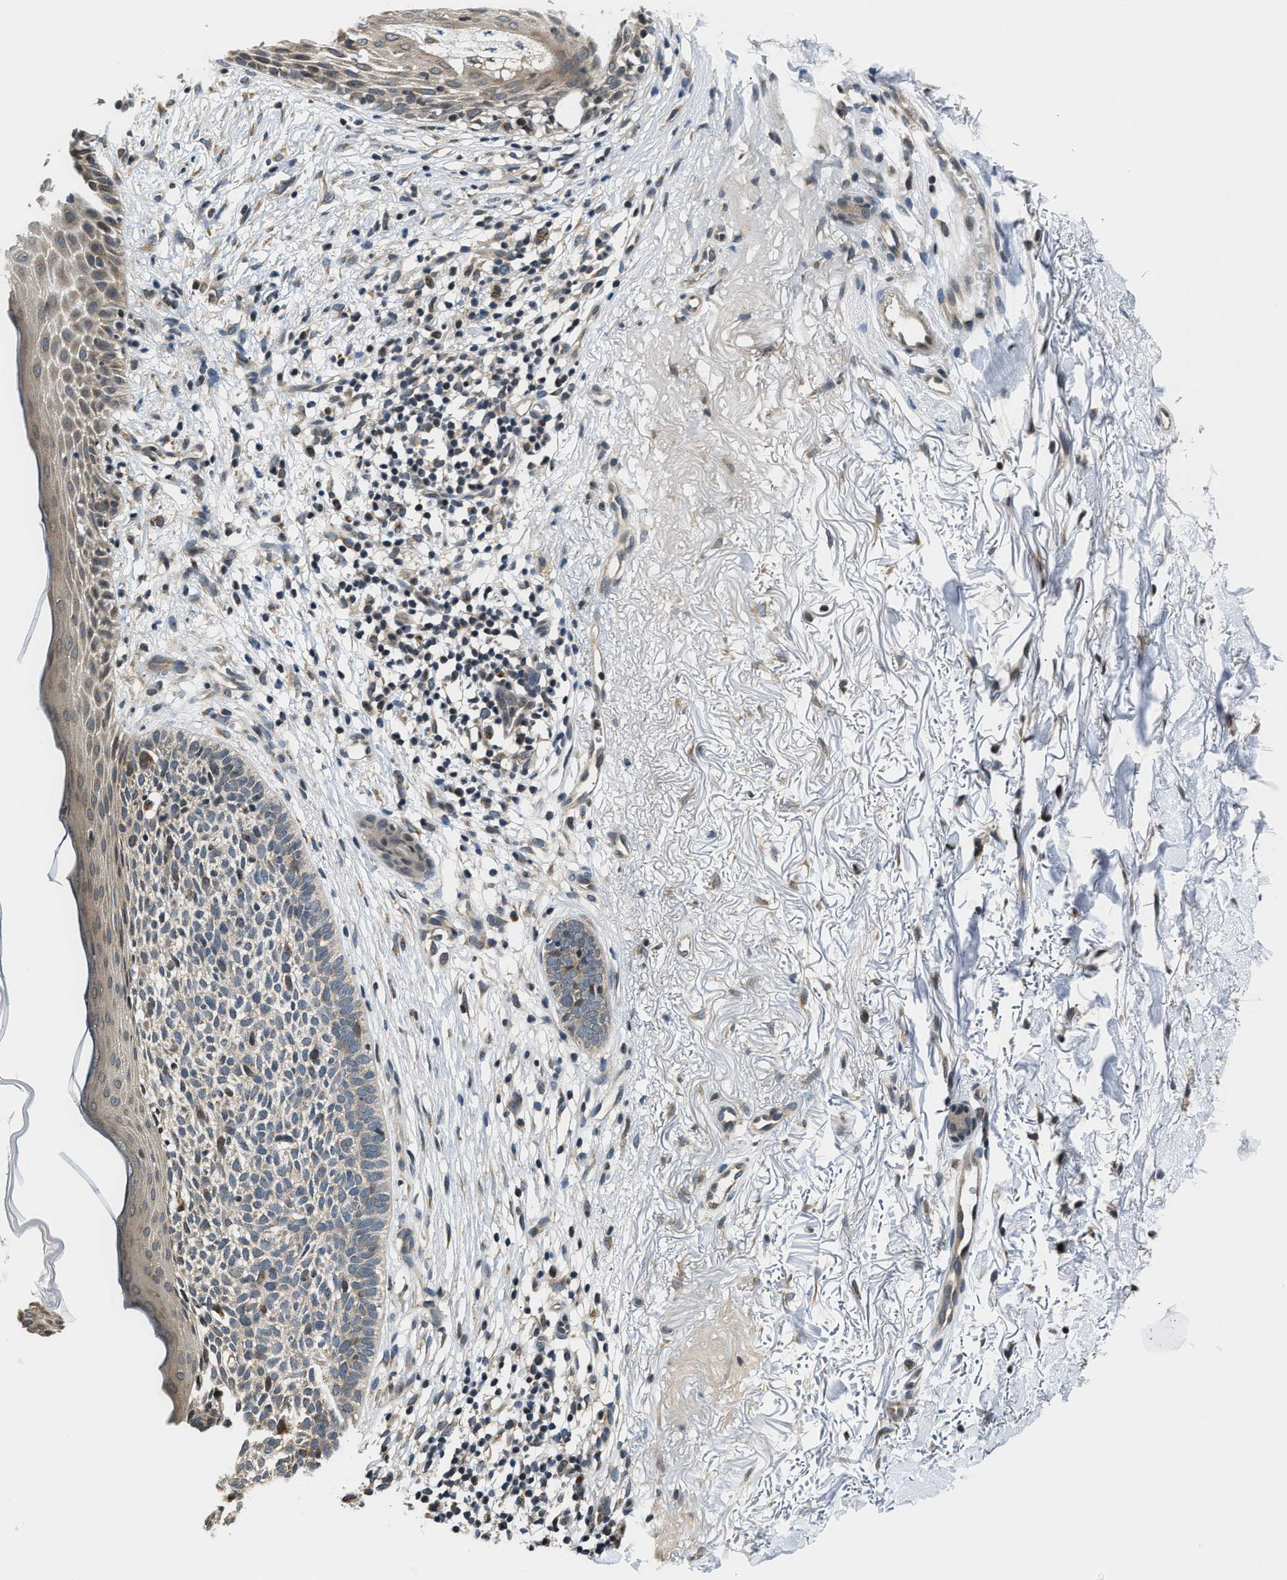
{"staining": {"intensity": "moderate", "quantity": "<25%", "location": "cytoplasmic/membranous"}, "tissue": "skin cancer", "cell_type": "Tumor cells", "image_type": "cancer", "snomed": [{"axis": "morphology", "description": "Basal cell carcinoma"}, {"axis": "topography", "description": "Skin"}], "caption": "Protein staining shows moderate cytoplasmic/membranous staining in about <25% of tumor cells in skin cancer.", "gene": "RAB29", "patient": {"sex": "female", "age": 70}}